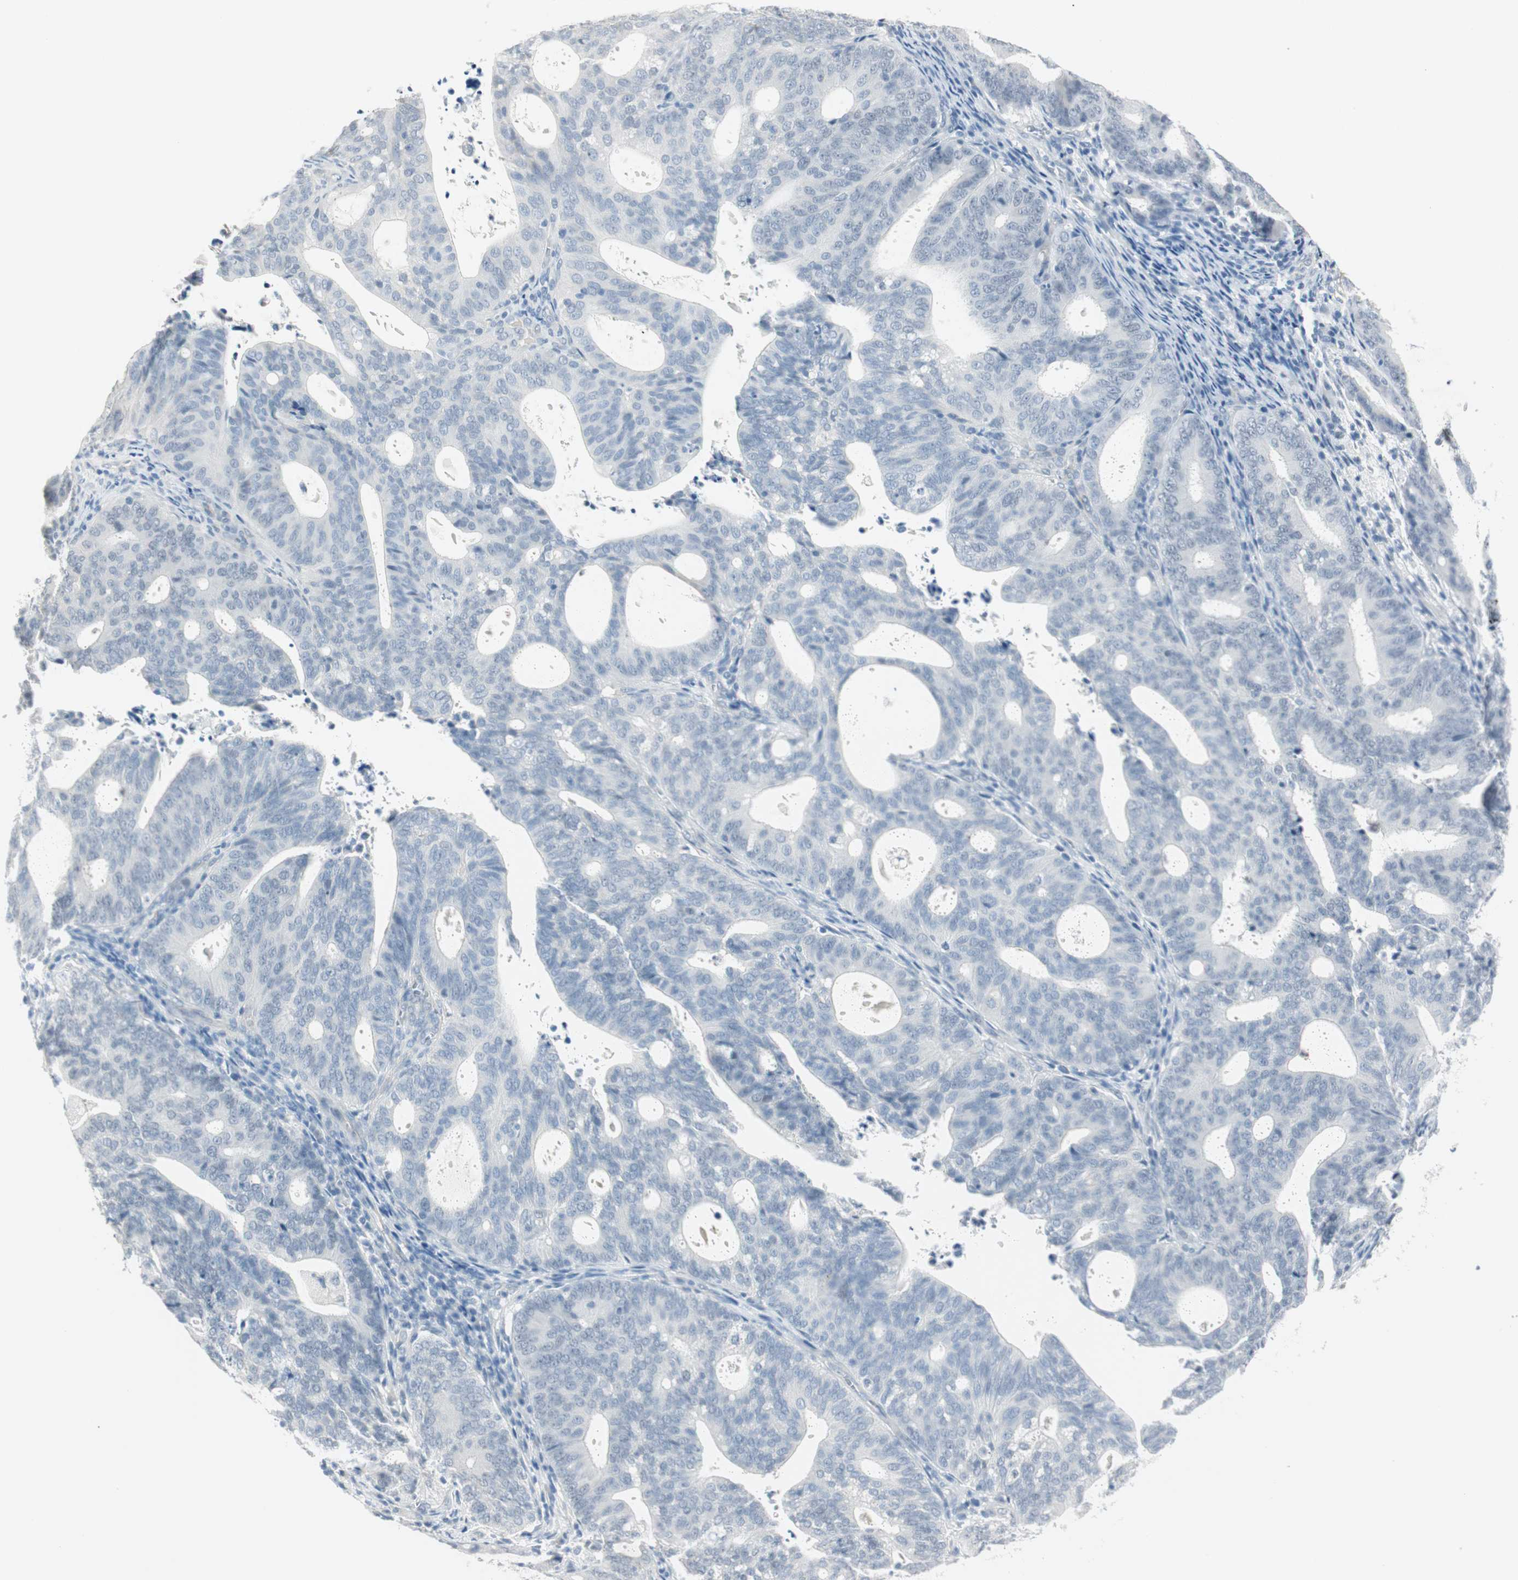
{"staining": {"intensity": "negative", "quantity": "none", "location": "none"}, "tissue": "endometrial cancer", "cell_type": "Tumor cells", "image_type": "cancer", "snomed": [{"axis": "morphology", "description": "Adenocarcinoma, NOS"}, {"axis": "topography", "description": "Uterus"}], "caption": "A photomicrograph of human endometrial cancer is negative for staining in tumor cells.", "gene": "MLLT10", "patient": {"sex": "female", "age": 83}}